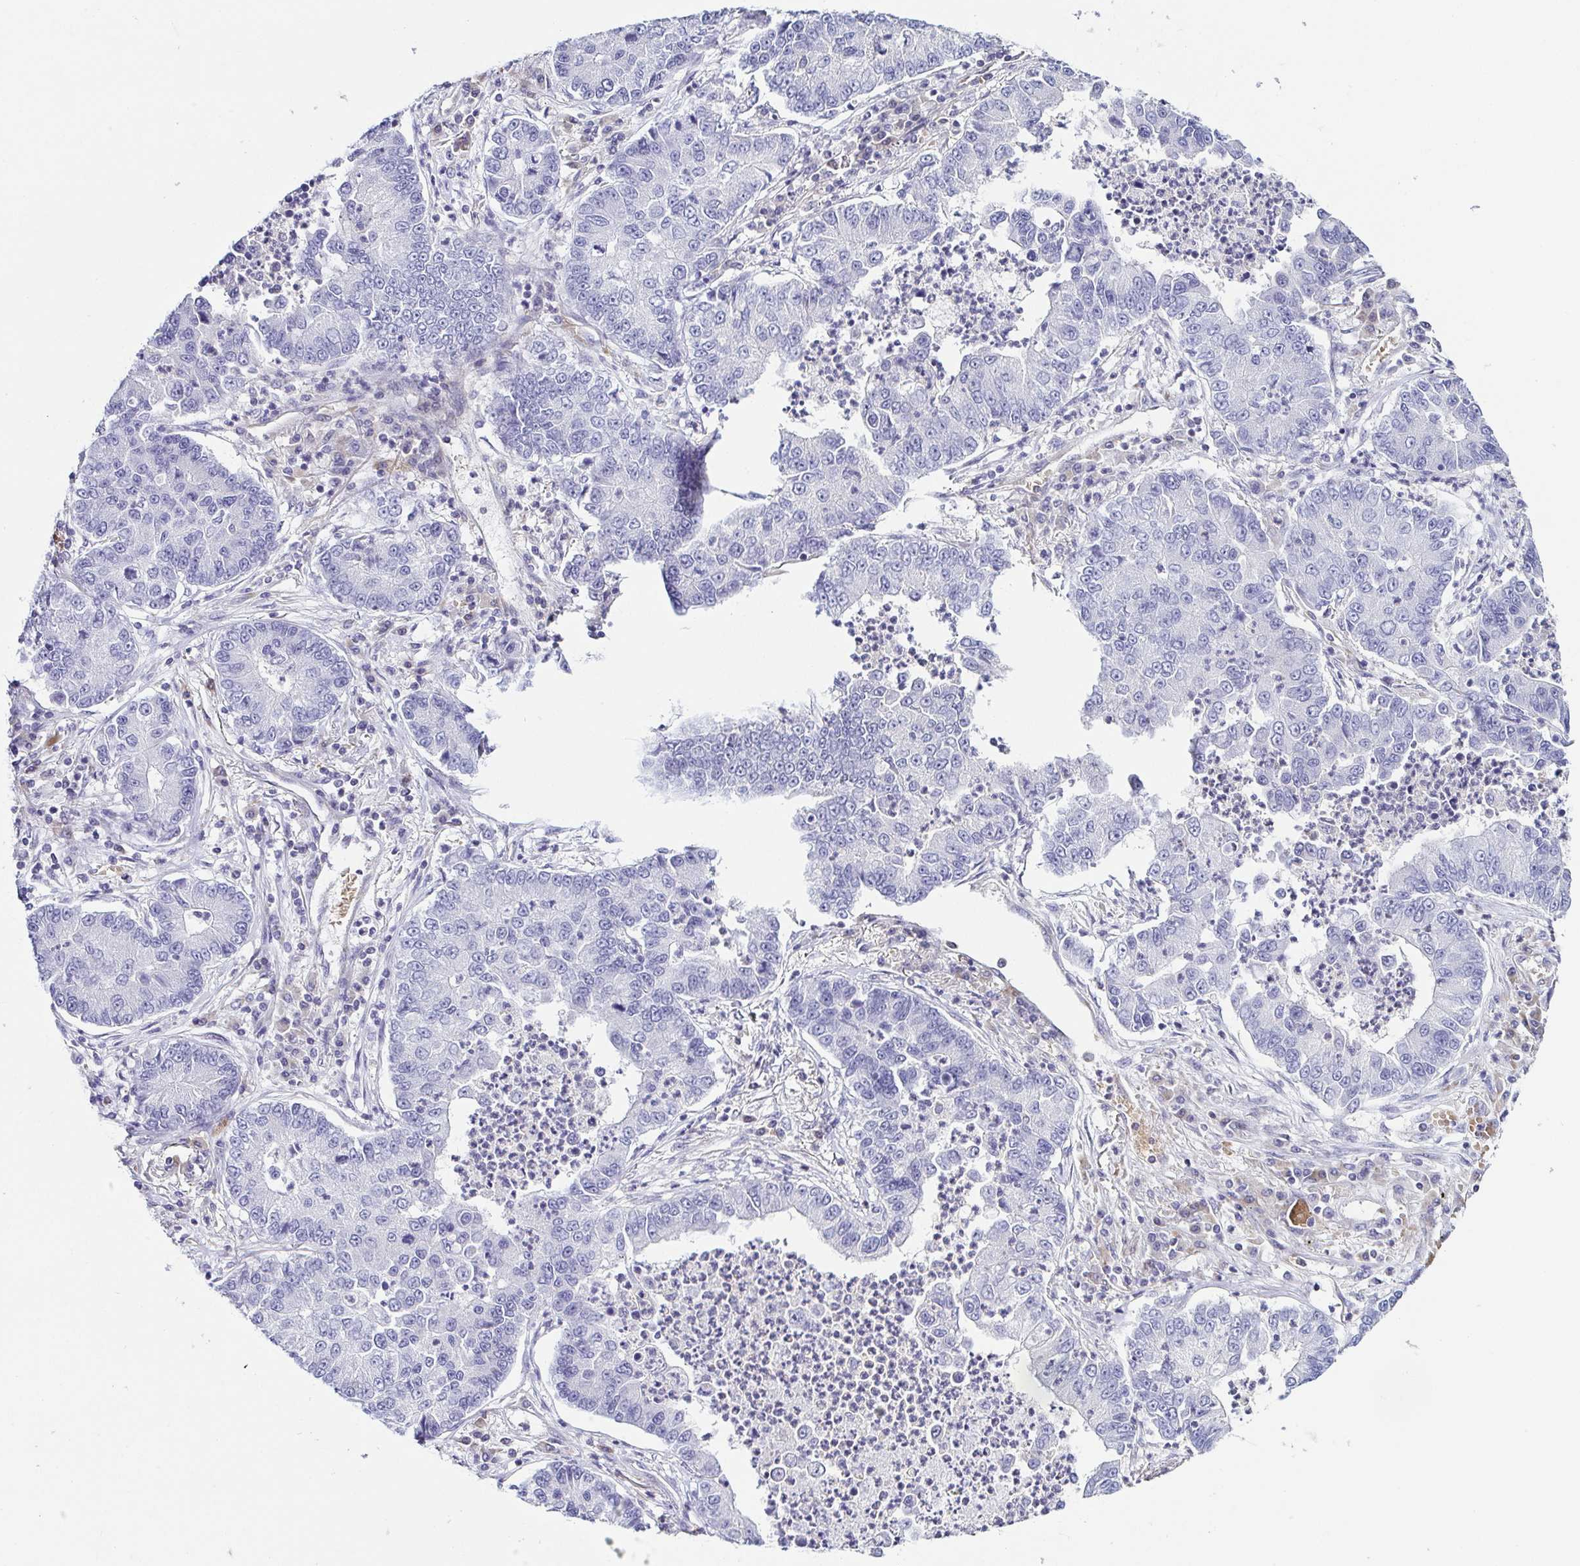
{"staining": {"intensity": "negative", "quantity": "none", "location": "none"}, "tissue": "lung cancer", "cell_type": "Tumor cells", "image_type": "cancer", "snomed": [{"axis": "morphology", "description": "Adenocarcinoma, NOS"}, {"axis": "topography", "description": "Lung"}], "caption": "Tumor cells show no significant positivity in adenocarcinoma (lung).", "gene": "FAM162B", "patient": {"sex": "female", "age": 57}}